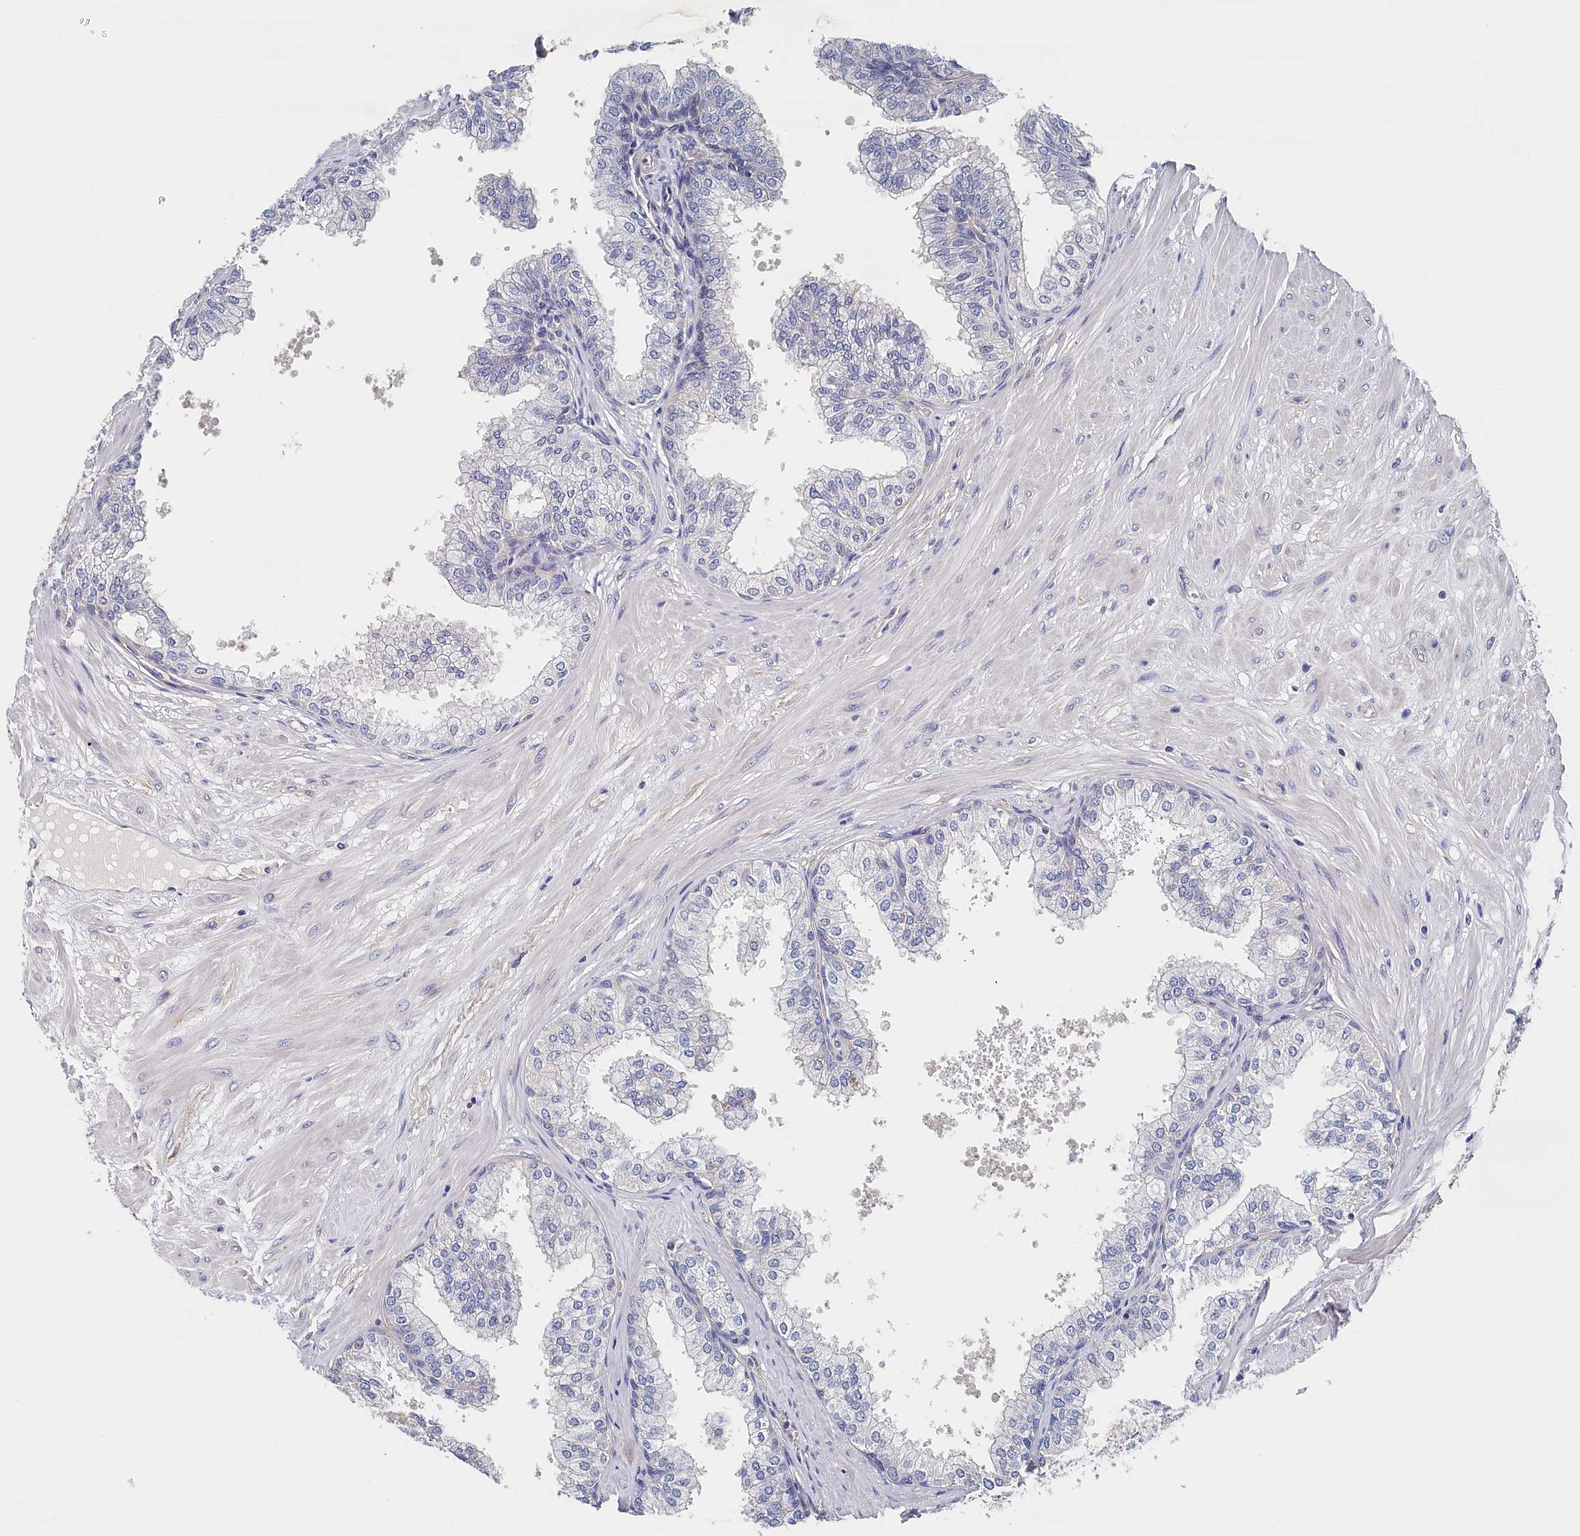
{"staining": {"intensity": "negative", "quantity": "none", "location": "none"}, "tissue": "prostate", "cell_type": "Glandular cells", "image_type": "normal", "snomed": [{"axis": "morphology", "description": "Normal tissue, NOS"}, {"axis": "topography", "description": "Prostate"}], "caption": "High magnification brightfield microscopy of benign prostate stained with DAB (brown) and counterstained with hematoxylin (blue): glandular cells show no significant positivity. (DAB (3,3'-diaminobenzidine) immunohistochemistry (IHC) visualized using brightfield microscopy, high magnification).", "gene": "BHMT", "patient": {"sex": "male", "age": 60}}